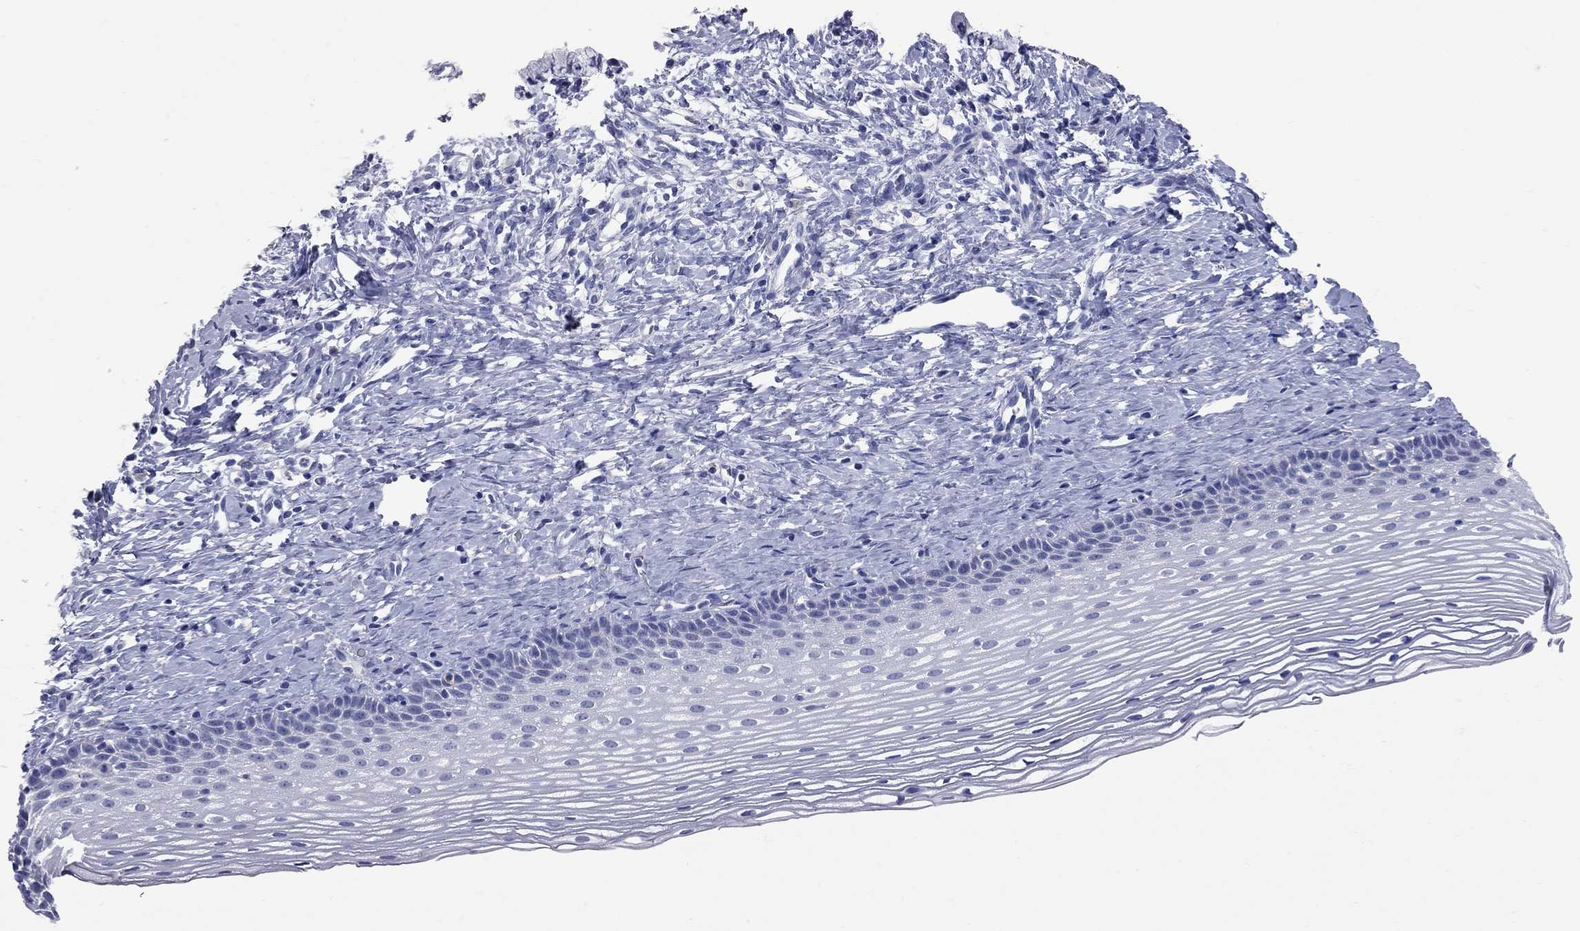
{"staining": {"intensity": "negative", "quantity": "none", "location": "none"}, "tissue": "cervix", "cell_type": "Glandular cells", "image_type": "normal", "snomed": [{"axis": "morphology", "description": "Normal tissue, NOS"}, {"axis": "topography", "description": "Cervix"}], "caption": "Immunohistochemistry (IHC) photomicrograph of normal cervix: human cervix stained with DAB (3,3'-diaminobenzidine) displays no significant protein positivity in glandular cells.", "gene": "FAM221B", "patient": {"sex": "female", "age": 39}}